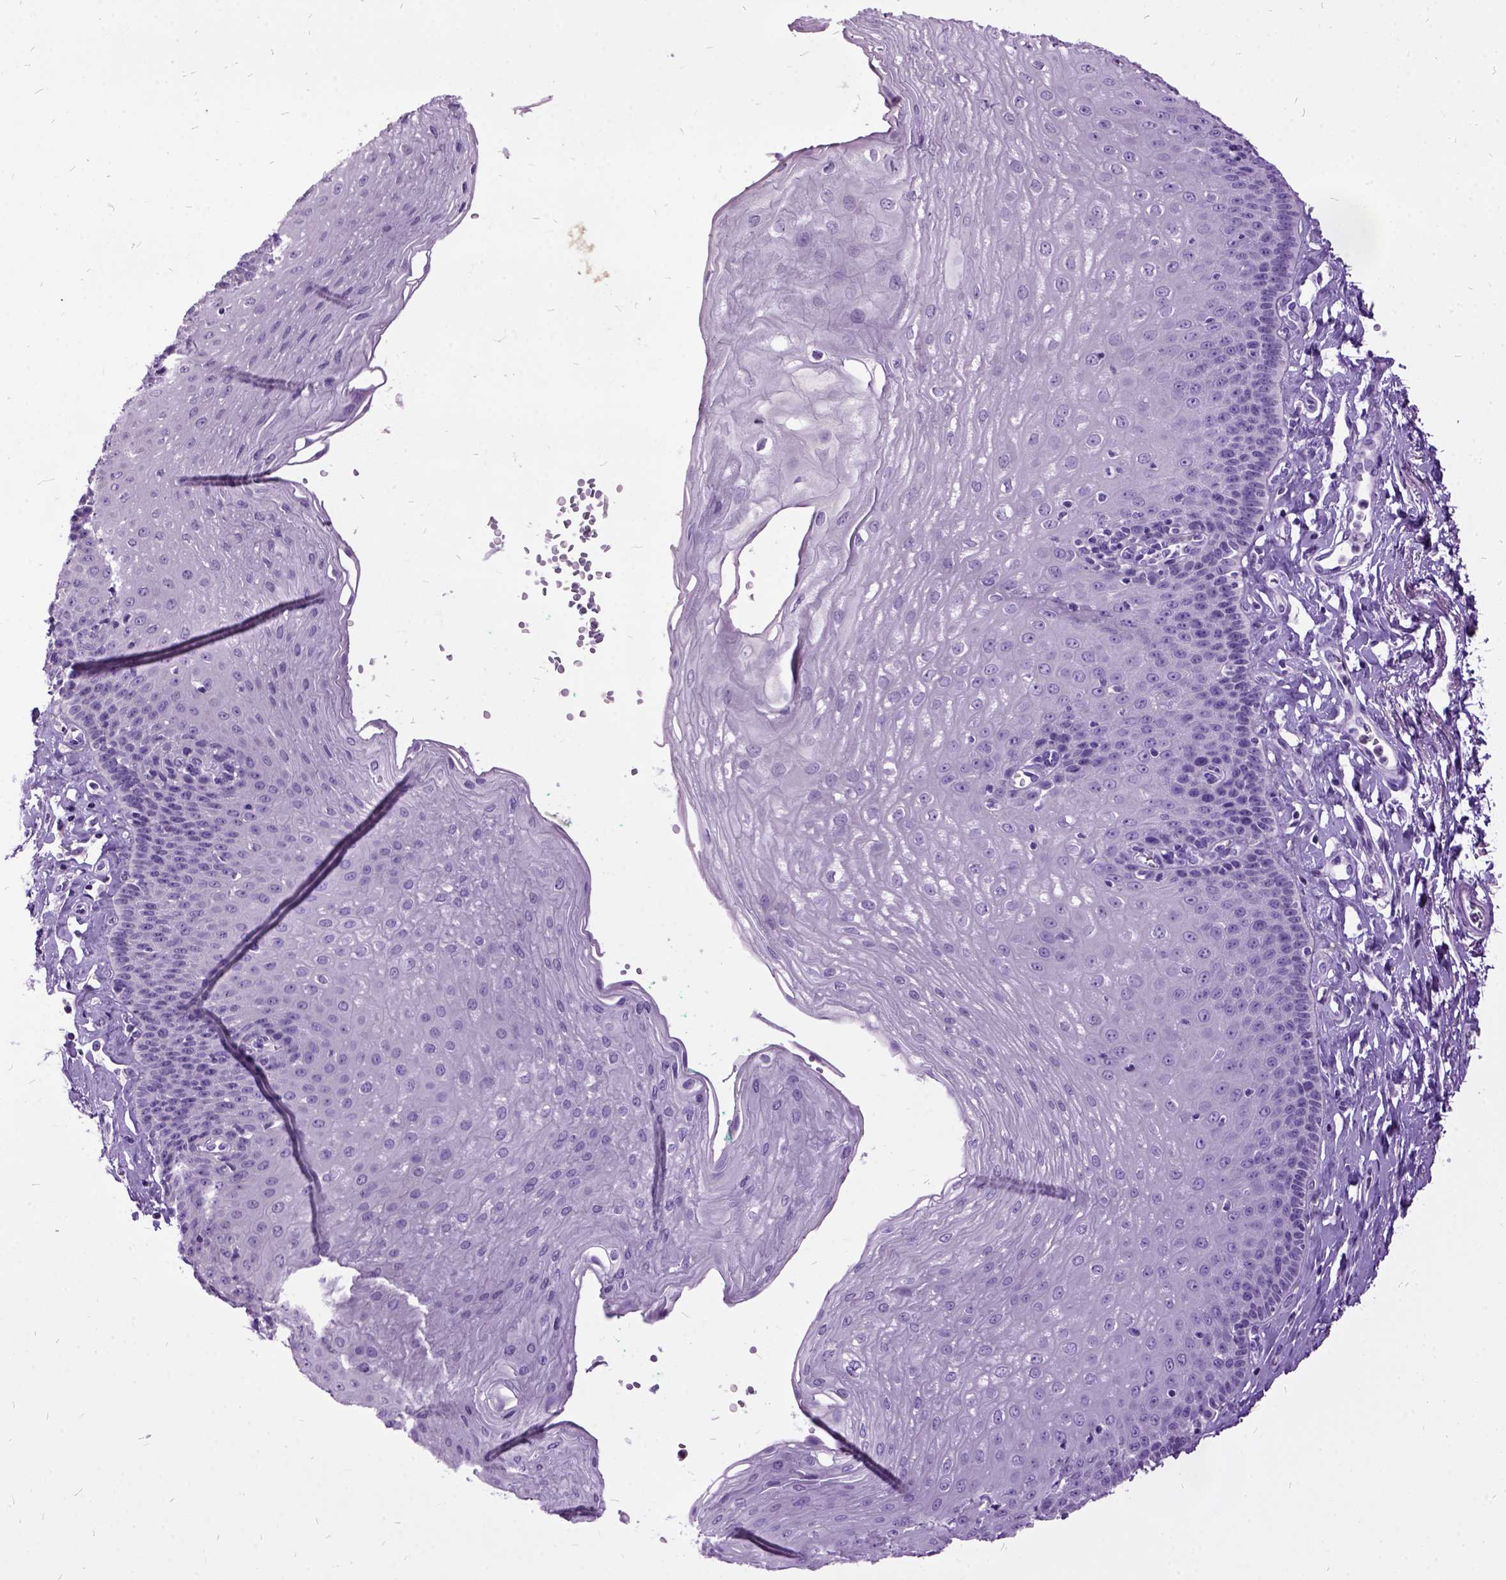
{"staining": {"intensity": "negative", "quantity": "none", "location": "none"}, "tissue": "esophagus", "cell_type": "Squamous epithelial cells", "image_type": "normal", "snomed": [{"axis": "morphology", "description": "Normal tissue, NOS"}, {"axis": "topography", "description": "Esophagus"}], "caption": "Esophagus was stained to show a protein in brown. There is no significant positivity in squamous epithelial cells. (DAB IHC visualized using brightfield microscopy, high magnification).", "gene": "MME", "patient": {"sex": "female", "age": 81}}